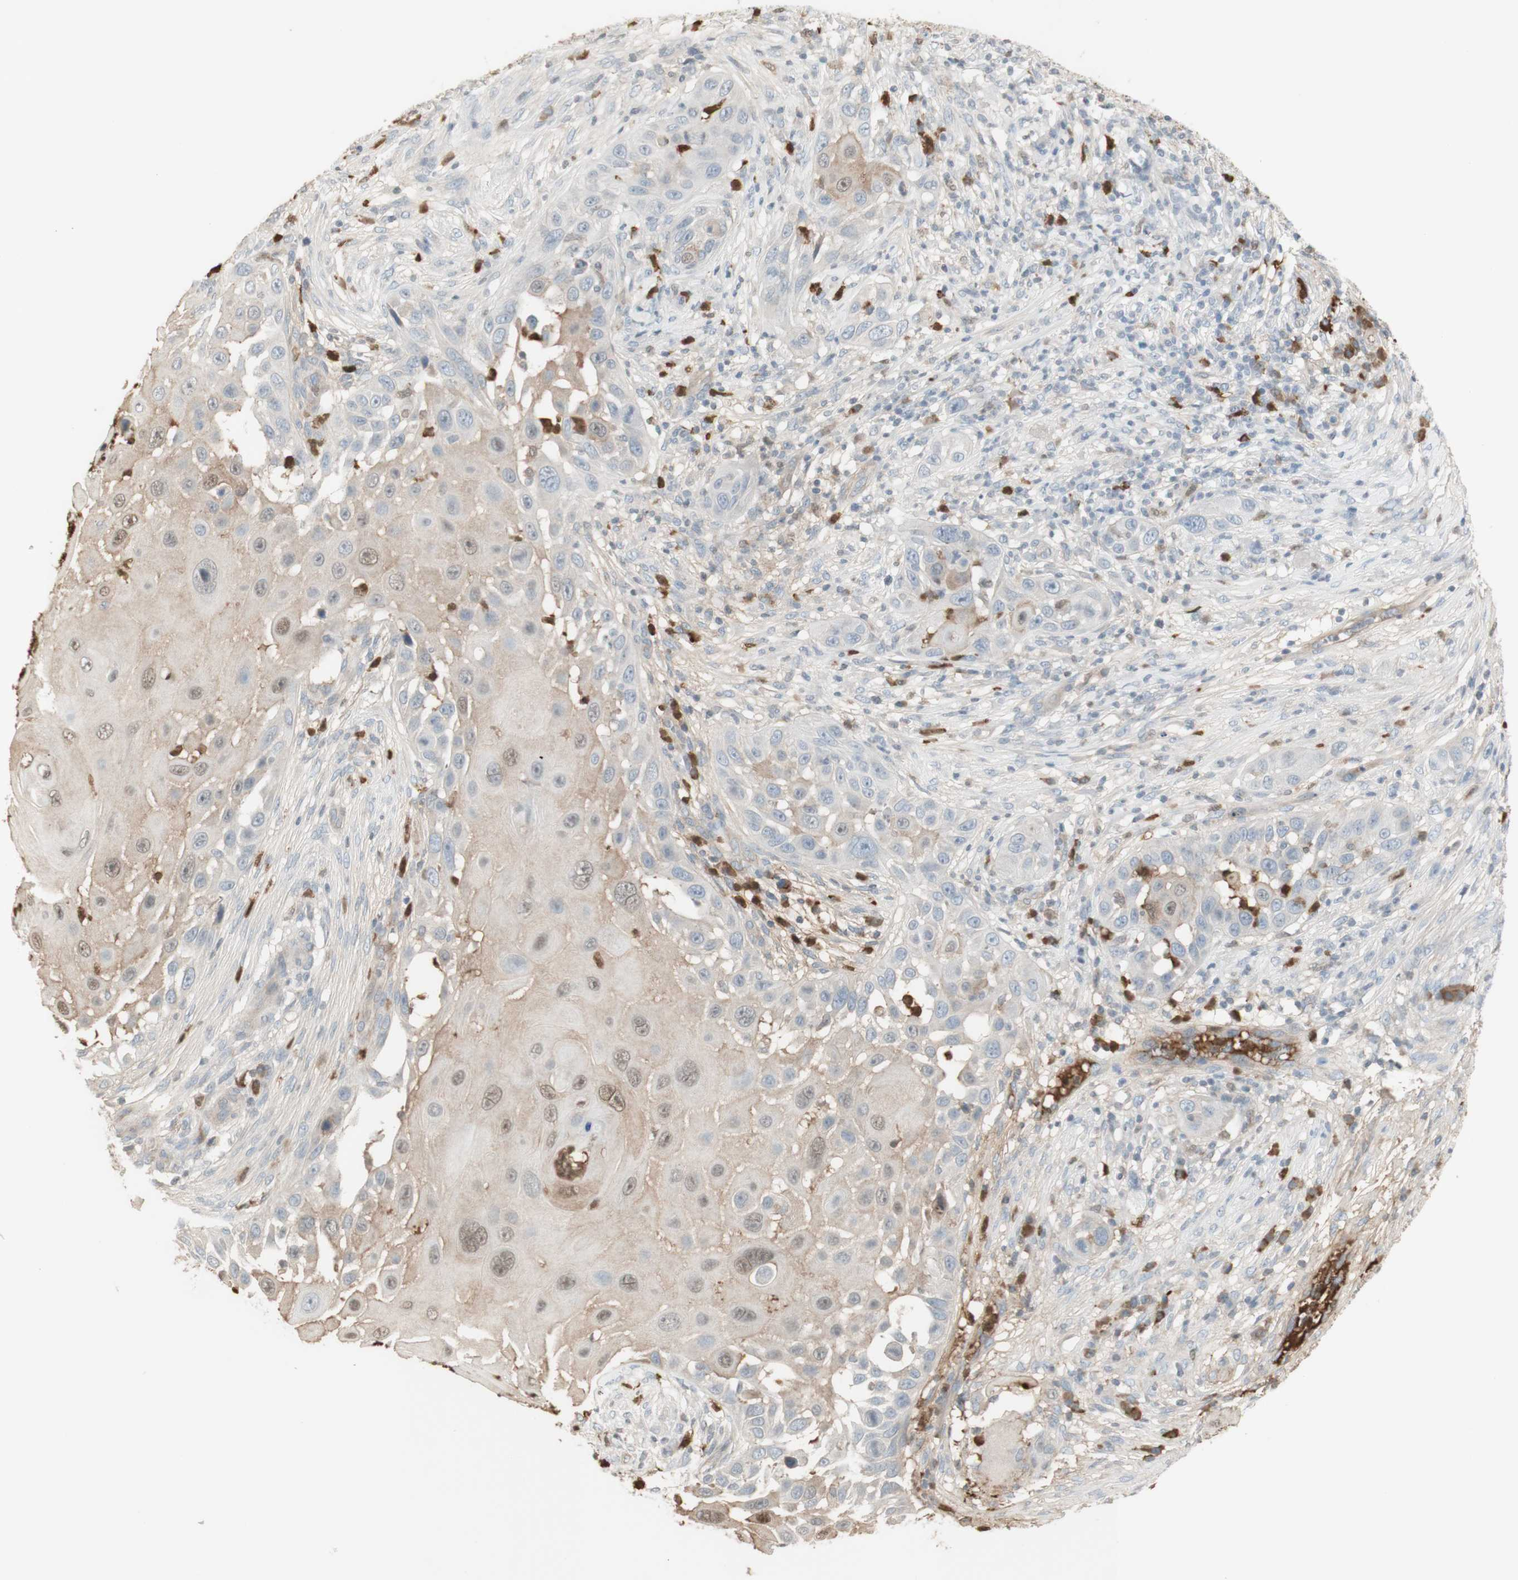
{"staining": {"intensity": "weak", "quantity": "<25%", "location": "cytoplasmic/membranous,nuclear"}, "tissue": "skin cancer", "cell_type": "Tumor cells", "image_type": "cancer", "snomed": [{"axis": "morphology", "description": "Squamous cell carcinoma, NOS"}, {"axis": "topography", "description": "Skin"}], "caption": "Tumor cells show no significant expression in skin squamous cell carcinoma. (DAB IHC visualized using brightfield microscopy, high magnification).", "gene": "NID1", "patient": {"sex": "female", "age": 44}}